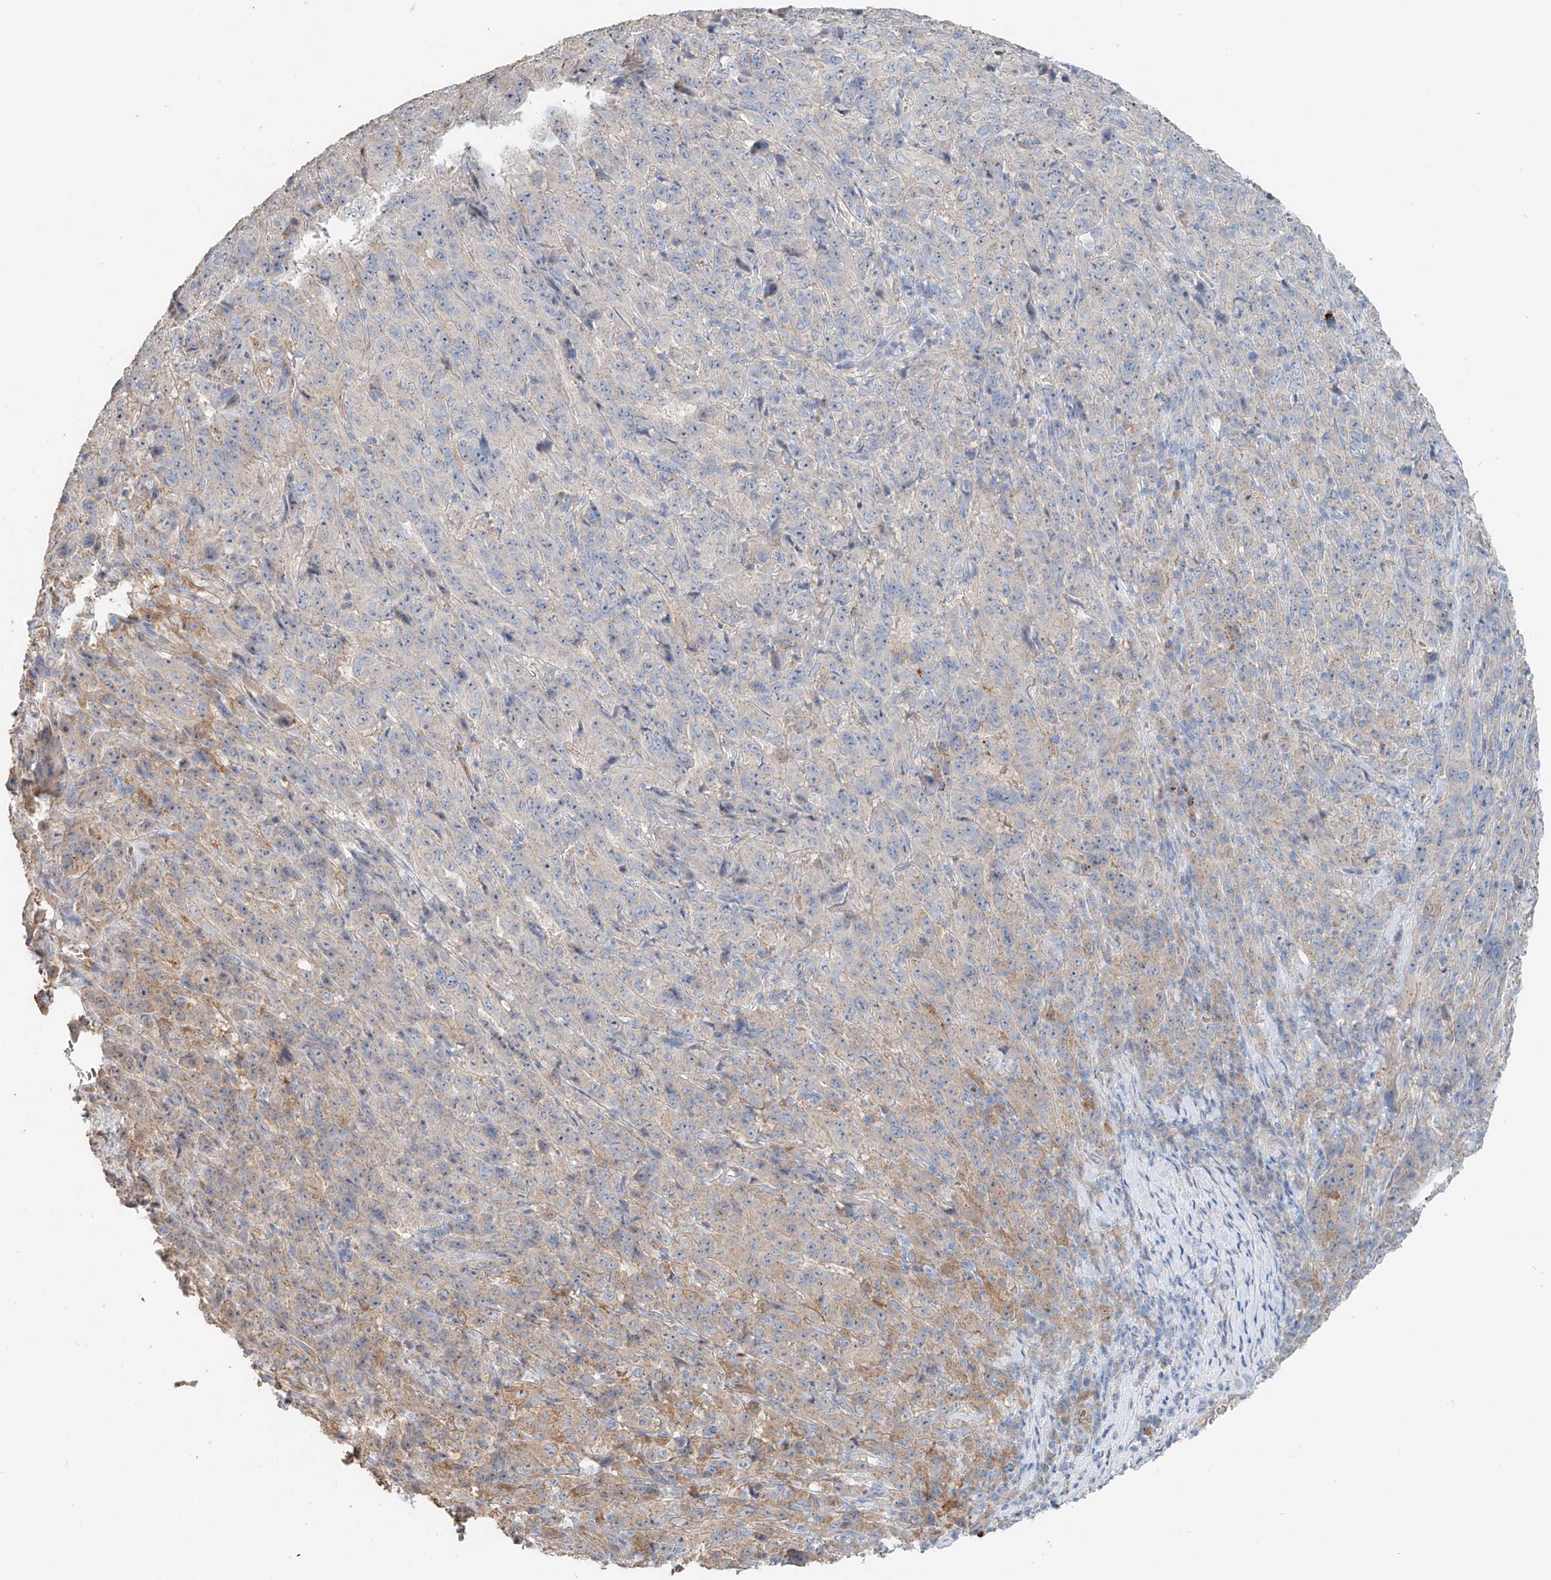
{"staining": {"intensity": "moderate", "quantity": "25%-75%", "location": "cytoplasmic/membranous"}, "tissue": "pancreatic cancer", "cell_type": "Tumor cells", "image_type": "cancer", "snomed": [{"axis": "morphology", "description": "Adenocarcinoma, NOS"}, {"axis": "topography", "description": "Pancreas"}], "caption": "Immunohistochemistry (DAB) staining of human pancreatic cancer reveals moderate cytoplasmic/membranous protein positivity in about 25%-75% of tumor cells.", "gene": "TRIM47", "patient": {"sex": "male", "age": 63}}